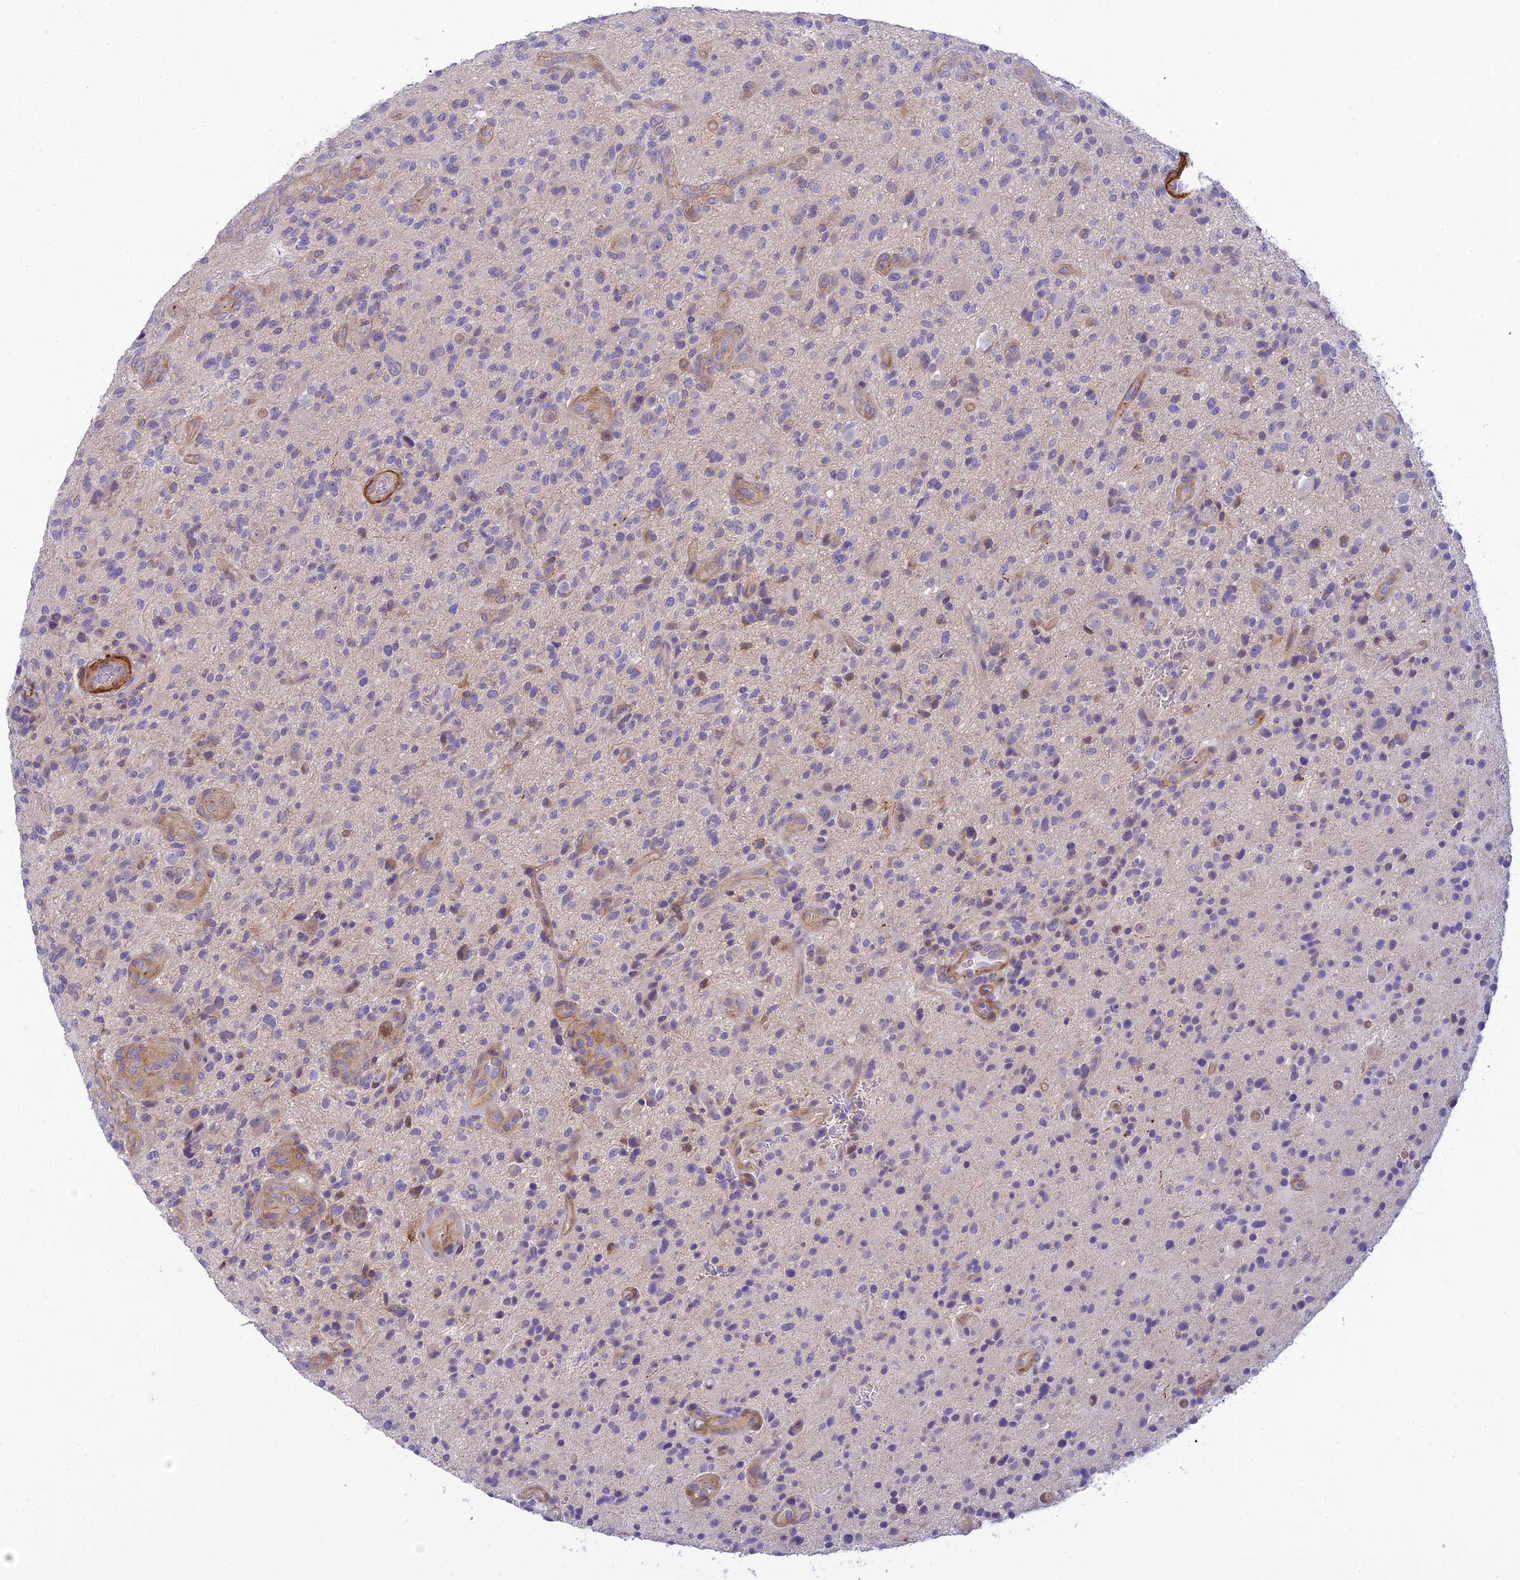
{"staining": {"intensity": "negative", "quantity": "none", "location": "none"}, "tissue": "glioma", "cell_type": "Tumor cells", "image_type": "cancer", "snomed": [{"axis": "morphology", "description": "Glioma, malignant, High grade"}, {"axis": "topography", "description": "Brain"}], "caption": "Tumor cells are negative for protein expression in human glioma.", "gene": "FBXW4", "patient": {"sex": "male", "age": 47}}